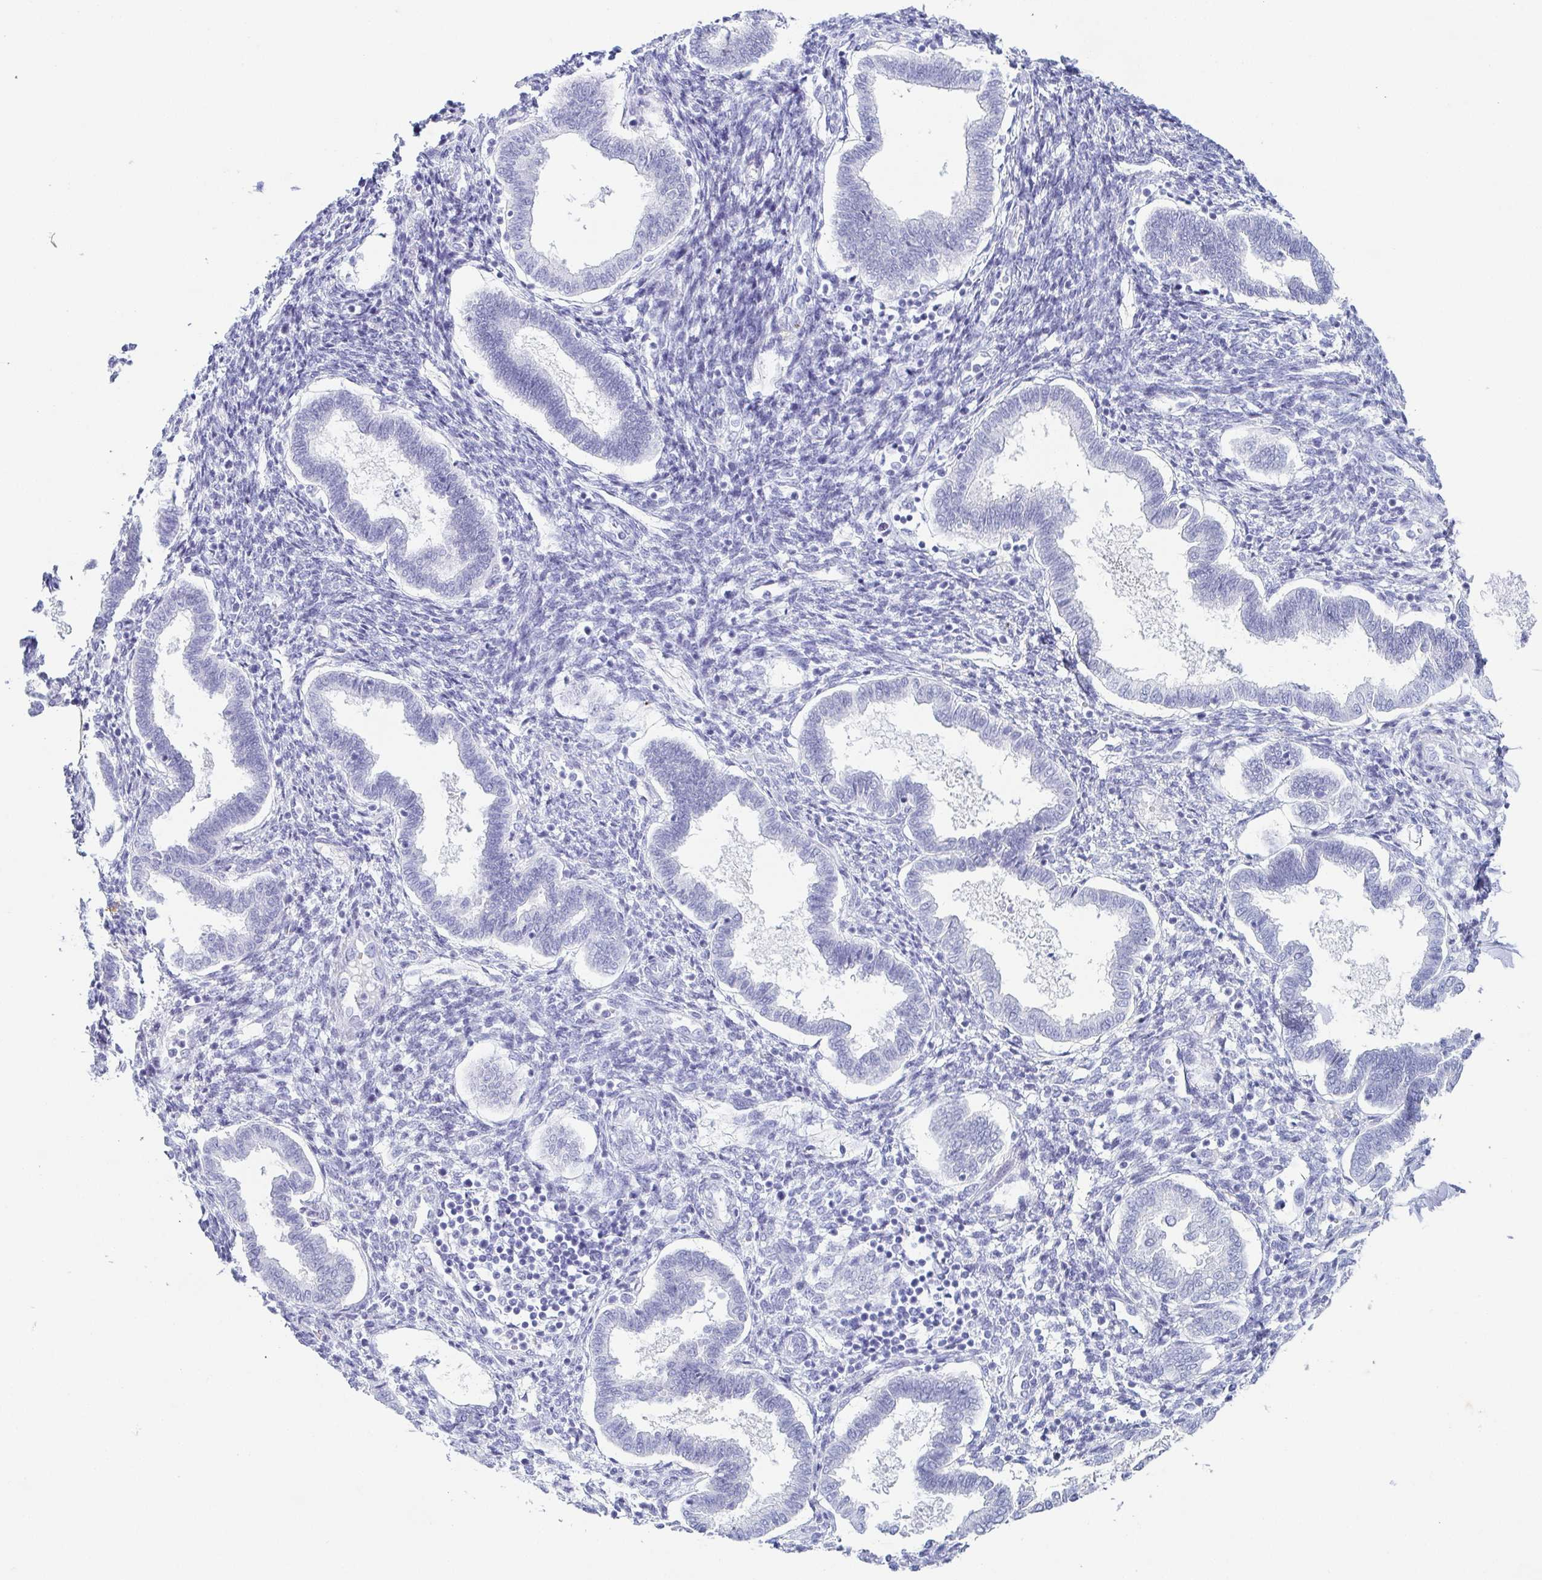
{"staining": {"intensity": "negative", "quantity": "none", "location": "none"}, "tissue": "endometrium", "cell_type": "Cells in endometrial stroma", "image_type": "normal", "snomed": [{"axis": "morphology", "description": "Normal tissue, NOS"}, {"axis": "topography", "description": "Endometrium"}], "caption": "There is no significant expression in cells in endometrial stroma of endometrium. (DAB (3,3'-diaminobenzidine) IHC with hematoxylin counter stain).", "gene": "ZG16B", "patient": {"sex": "female", "age": 24}}